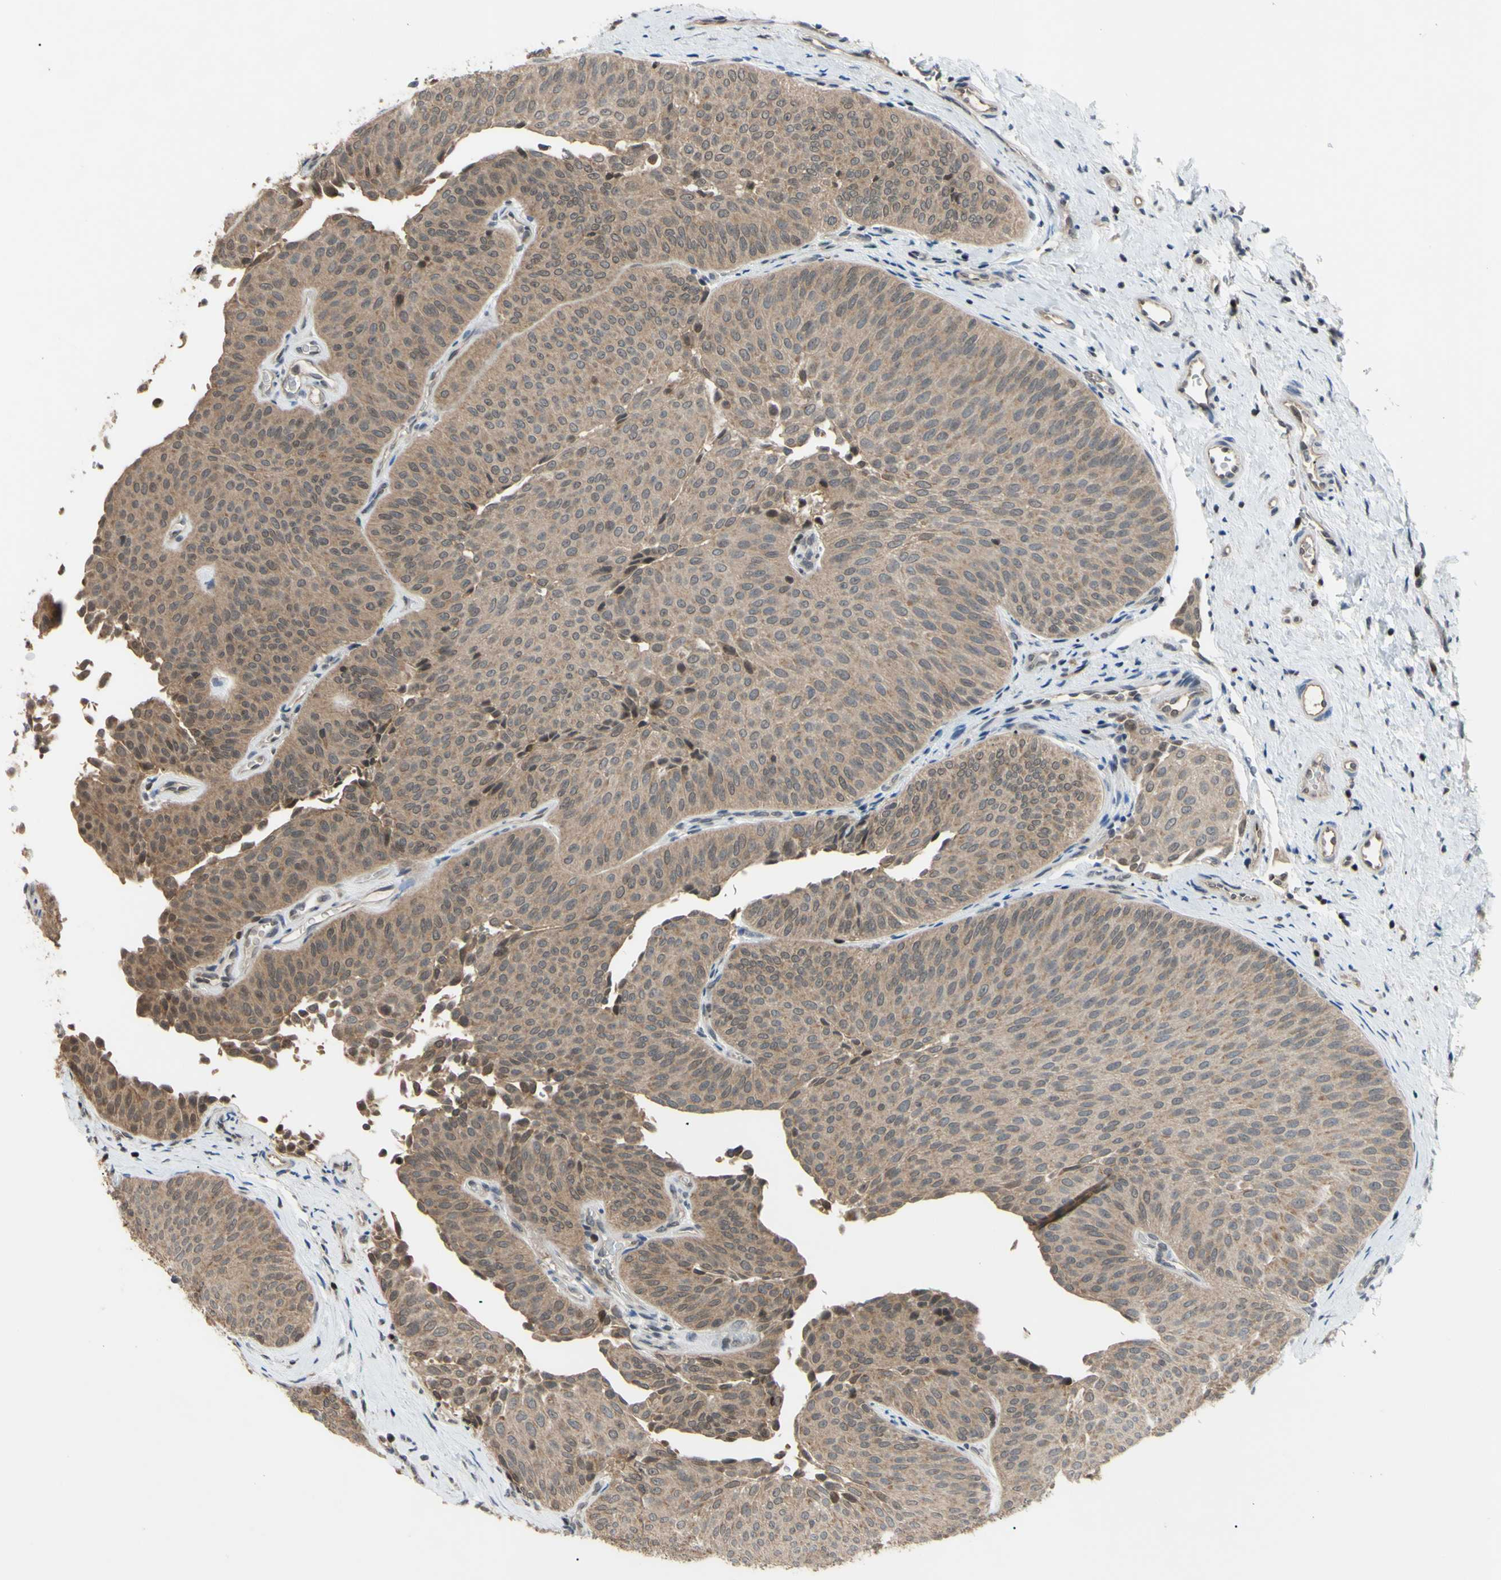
{"staining": {"intensity": "moderate", "quantity": ">75%", "location": "cytoplasmic/membranous"}, "tissue": "urothelial cancer", "cell_type": "Tumor cells", "image_type": "cancer", "snomed": [{"axis": "morphology", "description": "Urothelial carcinoma, Low grade"}, {"axis": "topography", "description": "Urinary bladder"}], "caption": "The image exhibits staining of urothelial cancer, revealing moderate cytoplasmic/membranous protein expression (brown color) within tumor cells.", "gene": "SP4", "patient": {"sex": "female", "age": 60}}